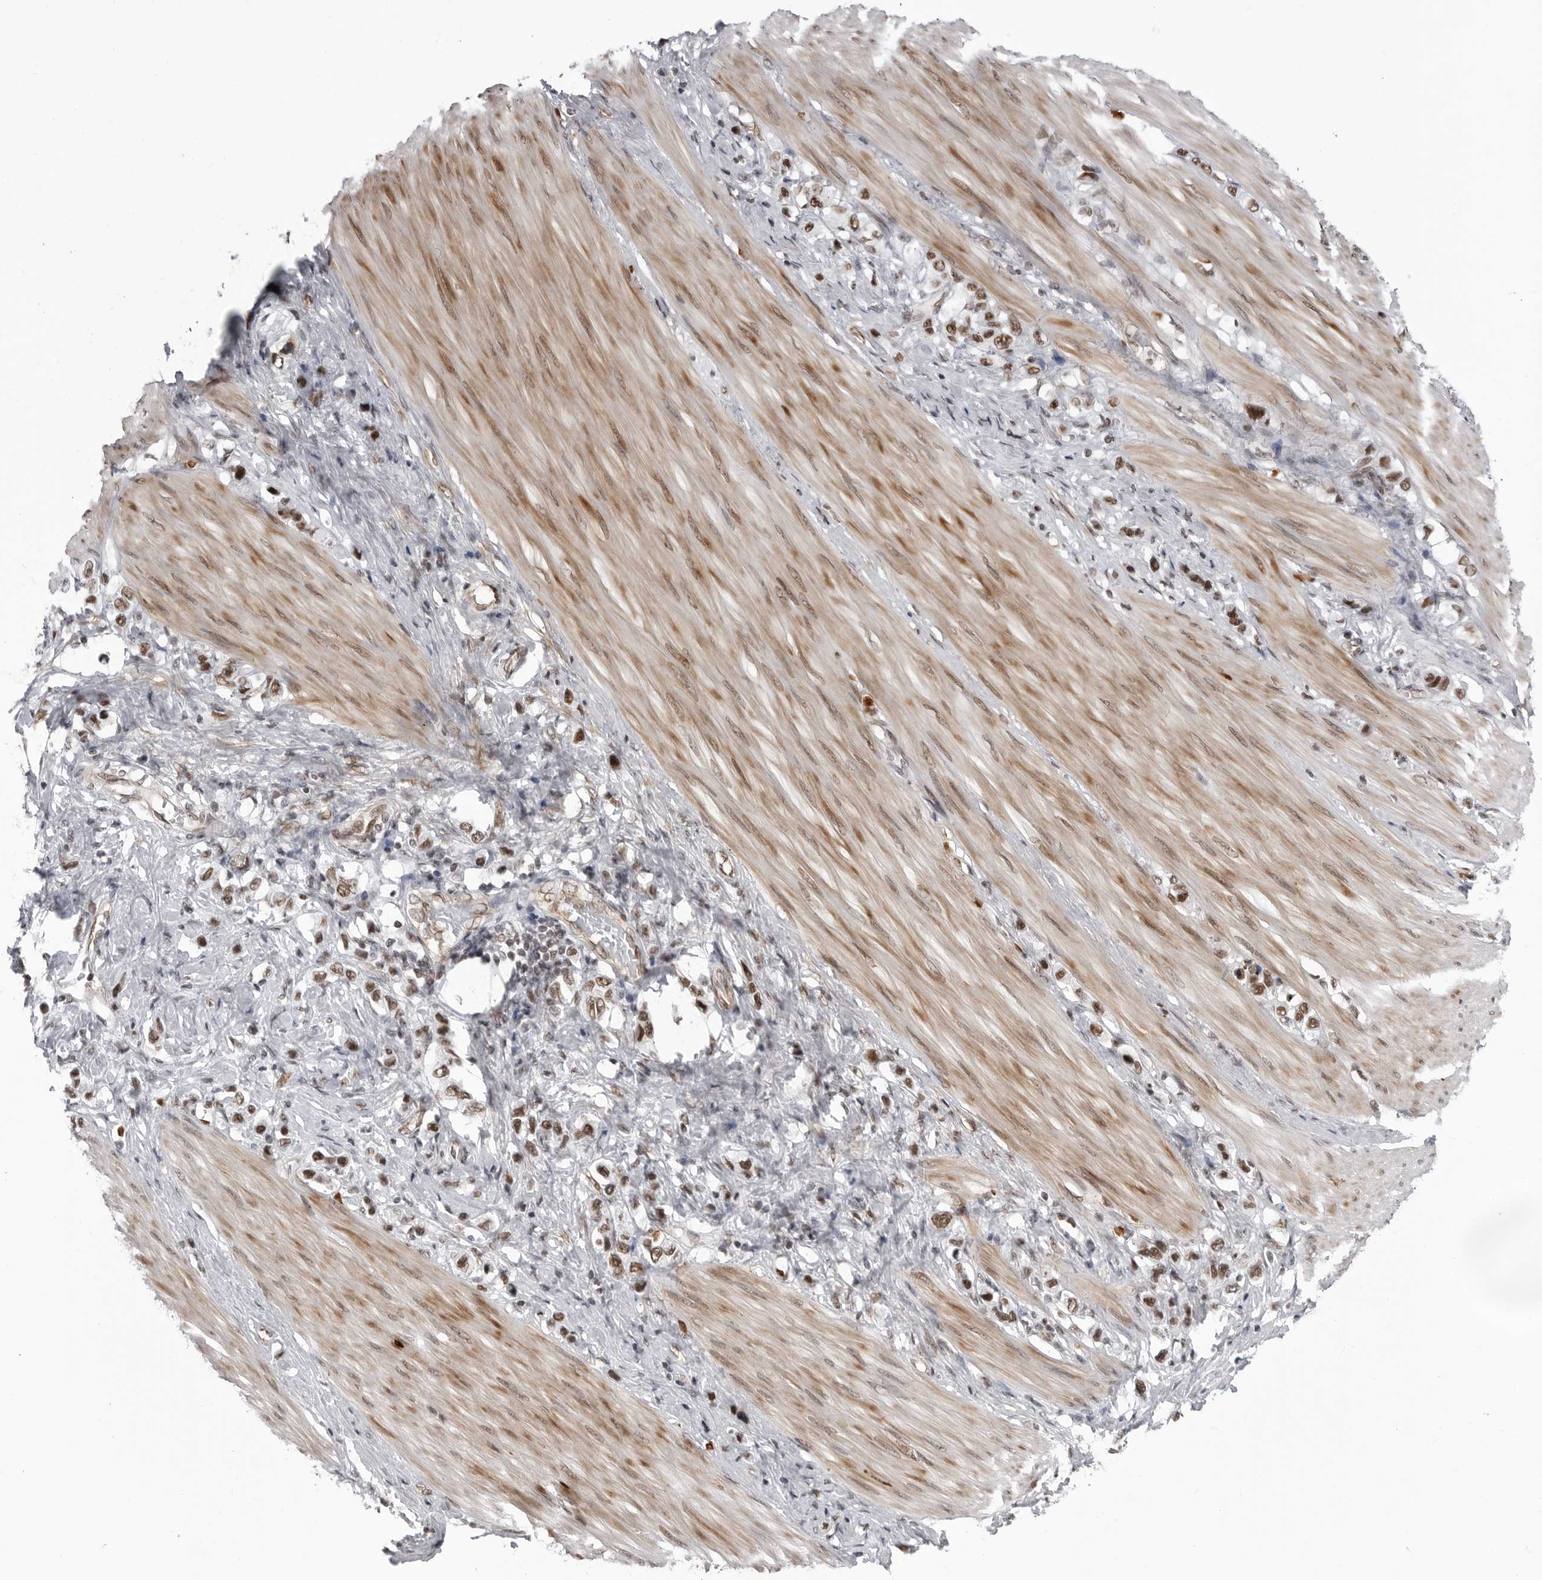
{"staining": {"intensity": "moderate", "quantity": ">75%", "location": "nuclear"}, "tissue": "stomach cancer", "cell_type": "Tumor cells", "image_type": "cancer", "snomed": [{"axis": "morphology", "description": "Adenocarcinoma, NOS"}, {"axis": "topography", "description": "Stomach"}], "caption": "Protein positivity by IHC demonstrates moderate nuclear expression in about >75% of tumor cells in stomach cancer. (Brightfield microscopy of DAB IHC at high magnification).", "gene": "RNF26", "patient": {"sex": "female", "age": 65}}